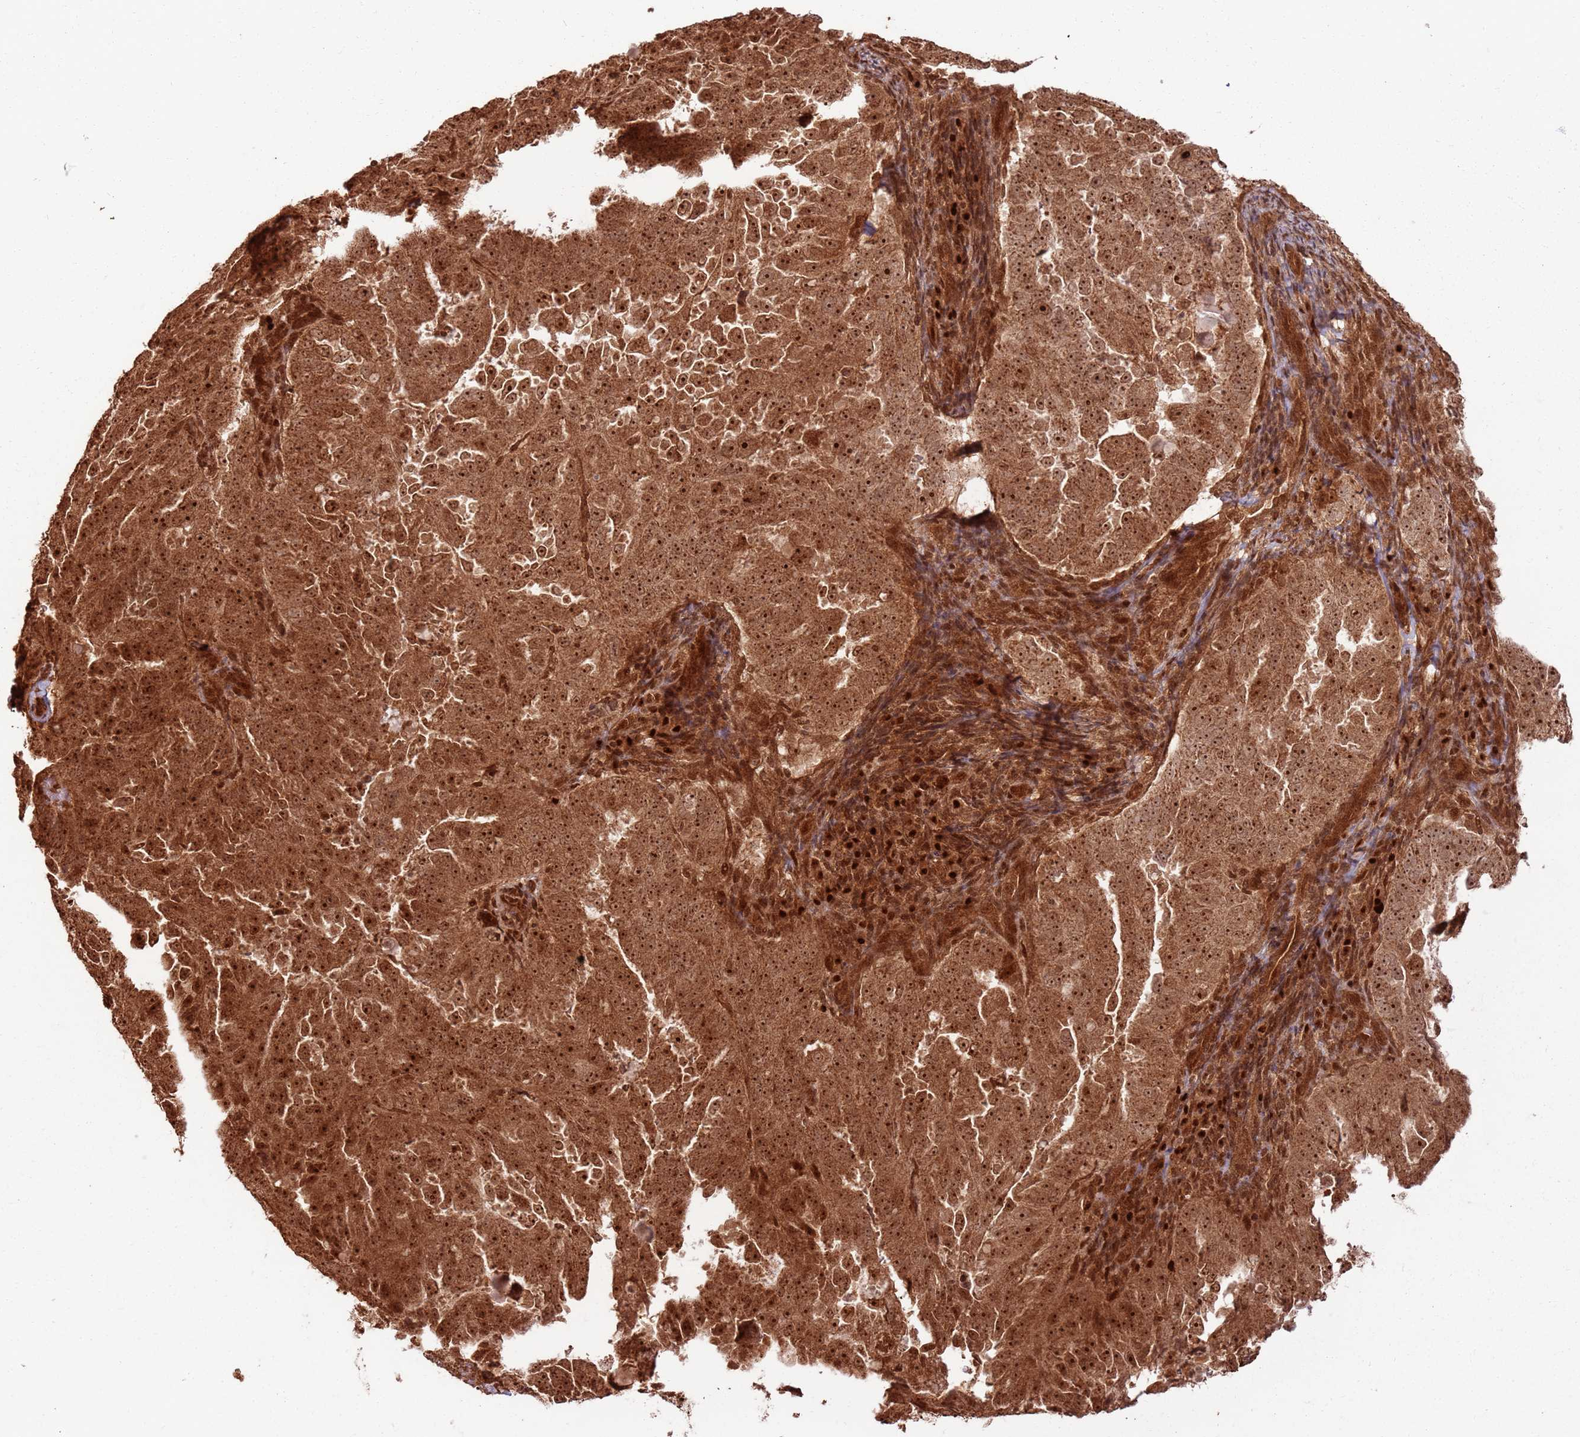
{"staining": {"intensity": "strong", "quantity": ">75%", "location": "cytoplasmic/membranous,nuclear"}, "tissue": "endometrial cancer", "cell_type": "Tumor cells", "image_type": "cancer", "snomed": [{"axis": "morphology", "description": "Adenocarcinoma, NOS"}, {"axis": "topography", "description": "Endometrium"}], "caption": "Endometrial adenocarcinoma was stained to show a protein in brown. There is high levels of strong cytoplasmic/membranous and nuclear expression in about >75% of tumor cells.", "gene": "TBC1D13", "patient": {"sex": "female", "age": 65}}